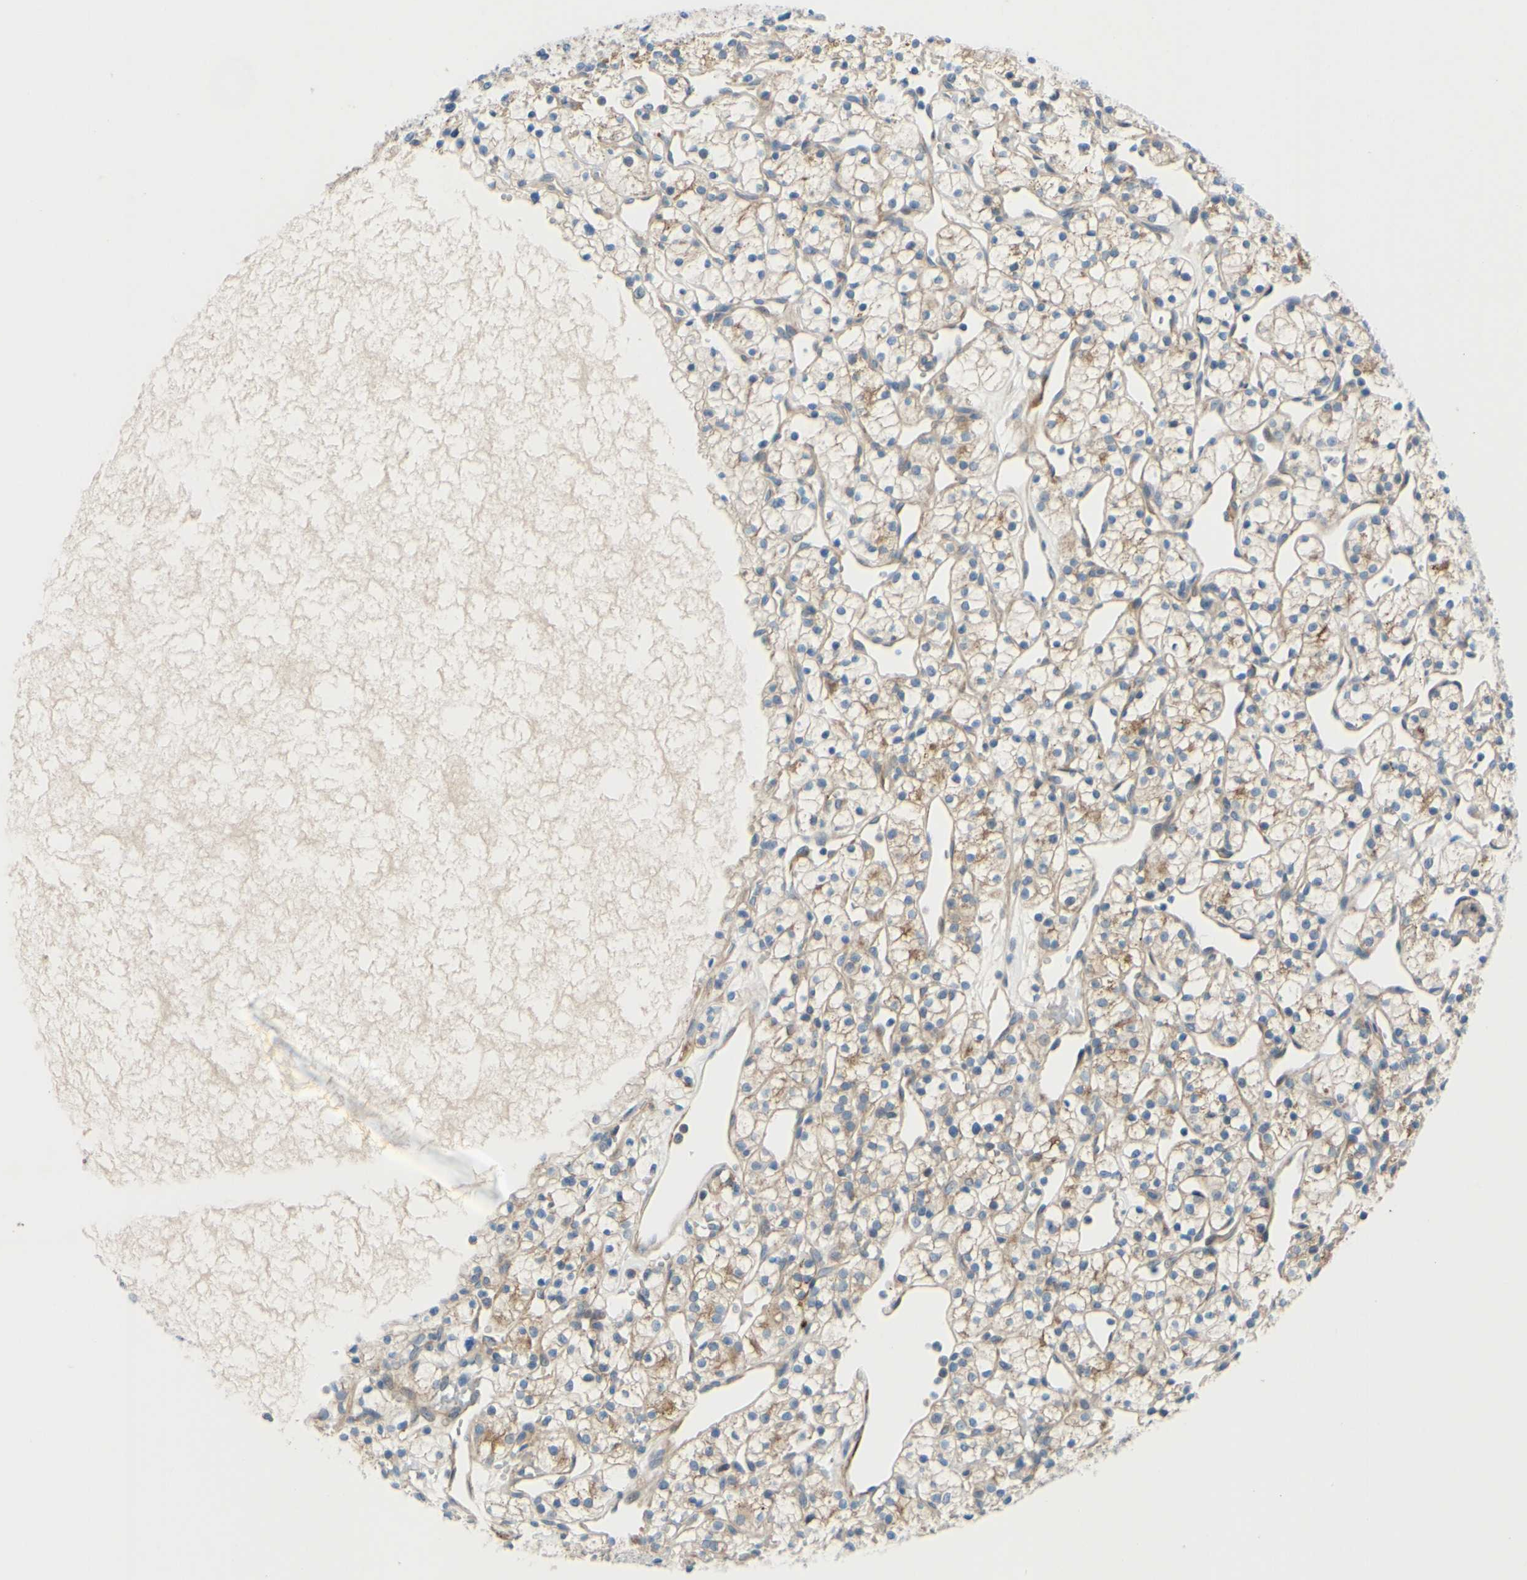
{"staining": {"intensity": "weak", "quantity": ">75%", "location": "cytoplasmic/membranous"}, "tissue": "renal cancer", "cell_type": "Tumor cells", "image_type": "cancer", "snomed": [{"axis": "morphology", "description": "Adenocarcinoma, NOS"}, {"axis": "topography", "description": "Kidney"}], "caption": "Protein staining displays weak cytoplasmic/membranous positivity in approximately >75% of tumor cells in renal adenocarcinoma. Ihc stains the protein of interest in brown and the nuclei are stained blue.", "gene": "ARHGAP1", "patient": {"sex": "female", "age": 60}}